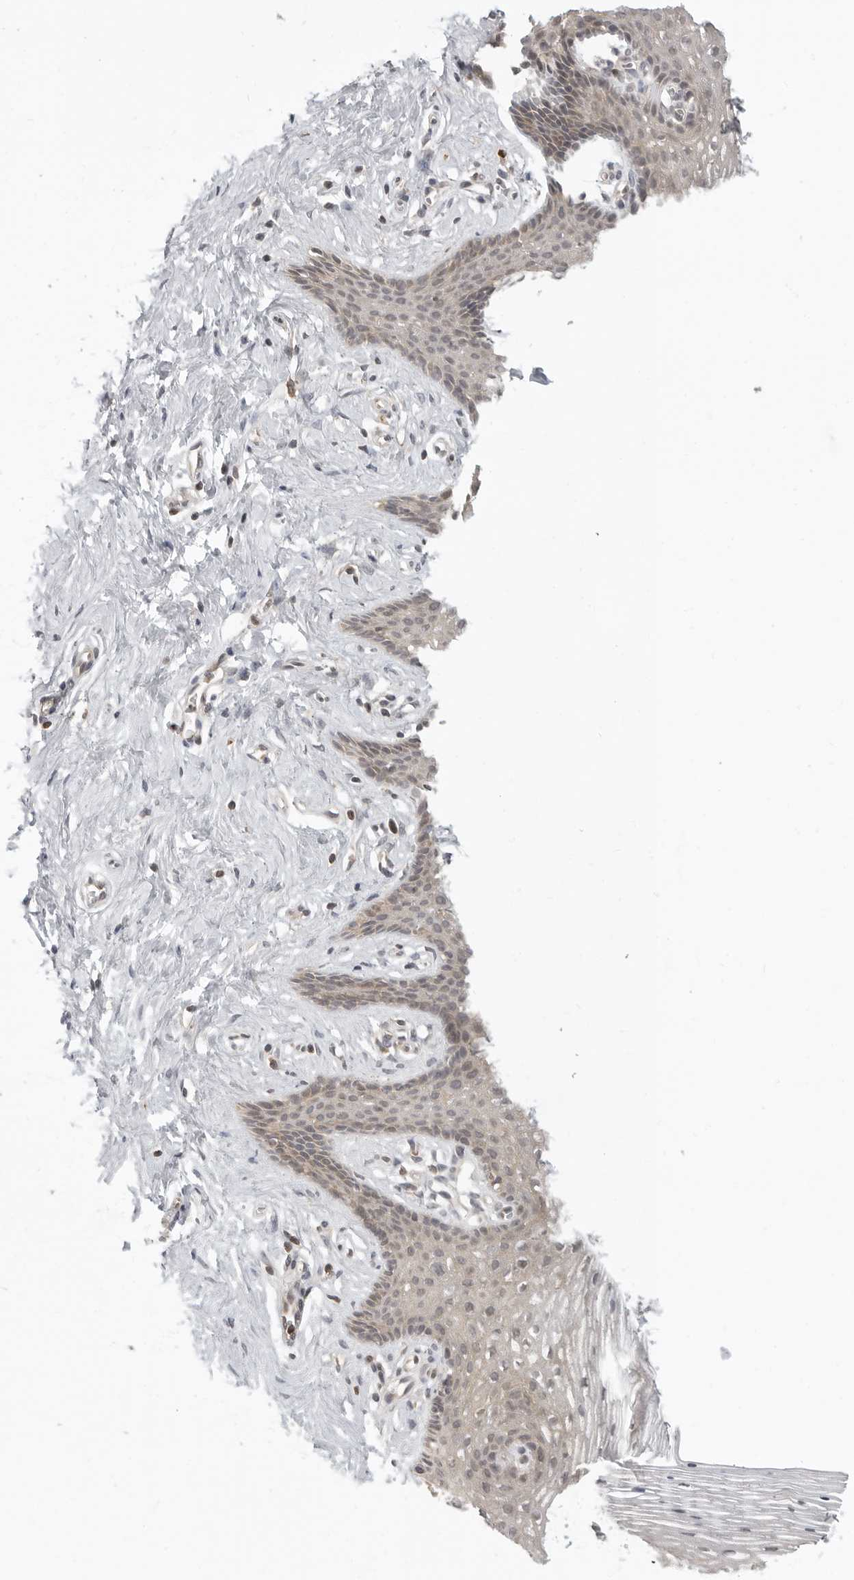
{"staining": {"intensity": "moderate", "quantity": "25%-75%", "location": "cytoplasmic/membranous"}, "tissue": "vagina", "cell_type": "Squamous epithelial cells", "image_type": "normal", "snomed": [{"axis": "morphology", "description": "Normal tissue, NOS"}, {"axis": "topography", "description": "Vagina"}], "caption": "Squamous epithelial cells demonstrate medium levels of moderate cytoplasmic/membranous staining in about 25%-75% of cells in normal vagina.", "gene": "PRRC2A", "patient": {"sex": "female", "age": 32}}